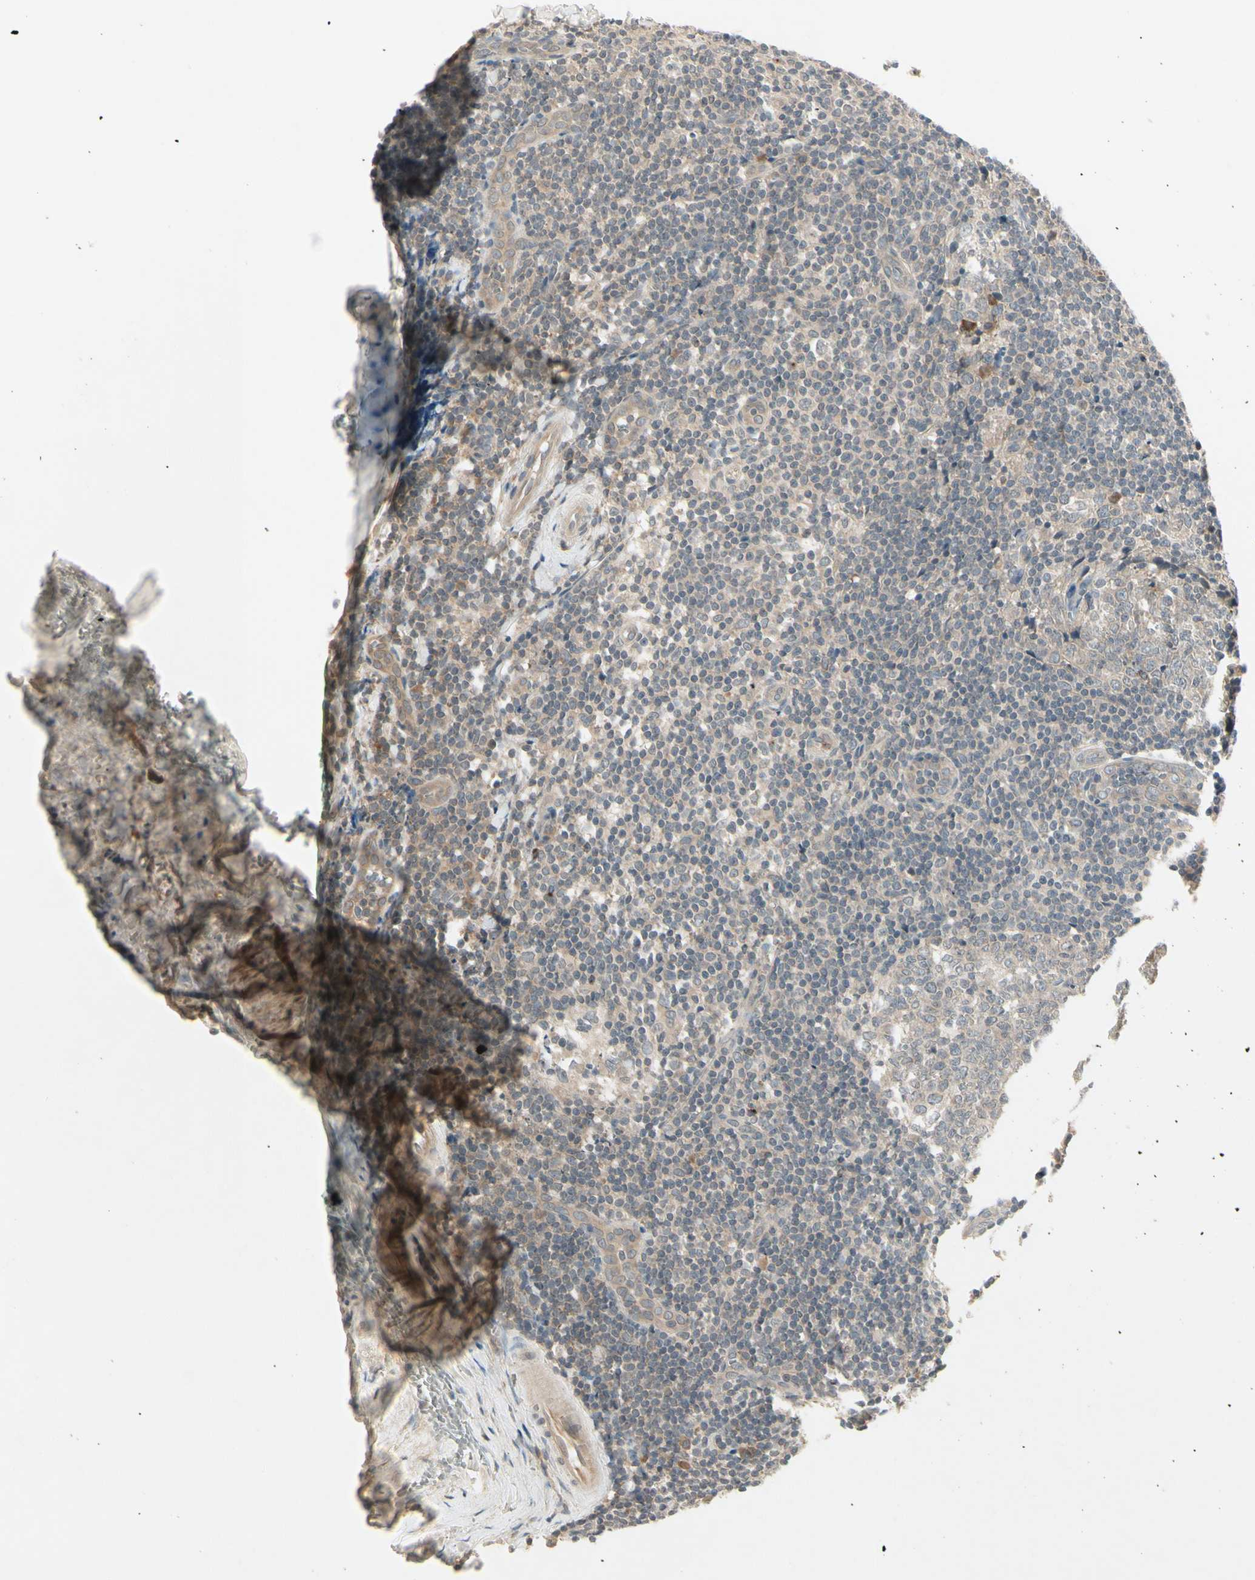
{"staining": {"intensity": "weak", "quantity": "<25%", "location": "cytoplasmic/membranous"}, "tissue": "tonsil", "cell_type": "Germinal center cells", "image_type": "normal", "snomed": [{"axis": "morphology", "description": "Normal tissue, NOS"}, {"axis": "topography", "description": "Tonsil"}], "caption": "DAB immunohistochemical staining of unremarkable tonsil shows no significant positivity in germinal center cells.", "gene": "CCL4", "patient": {"sex": "male", "age": 31}}